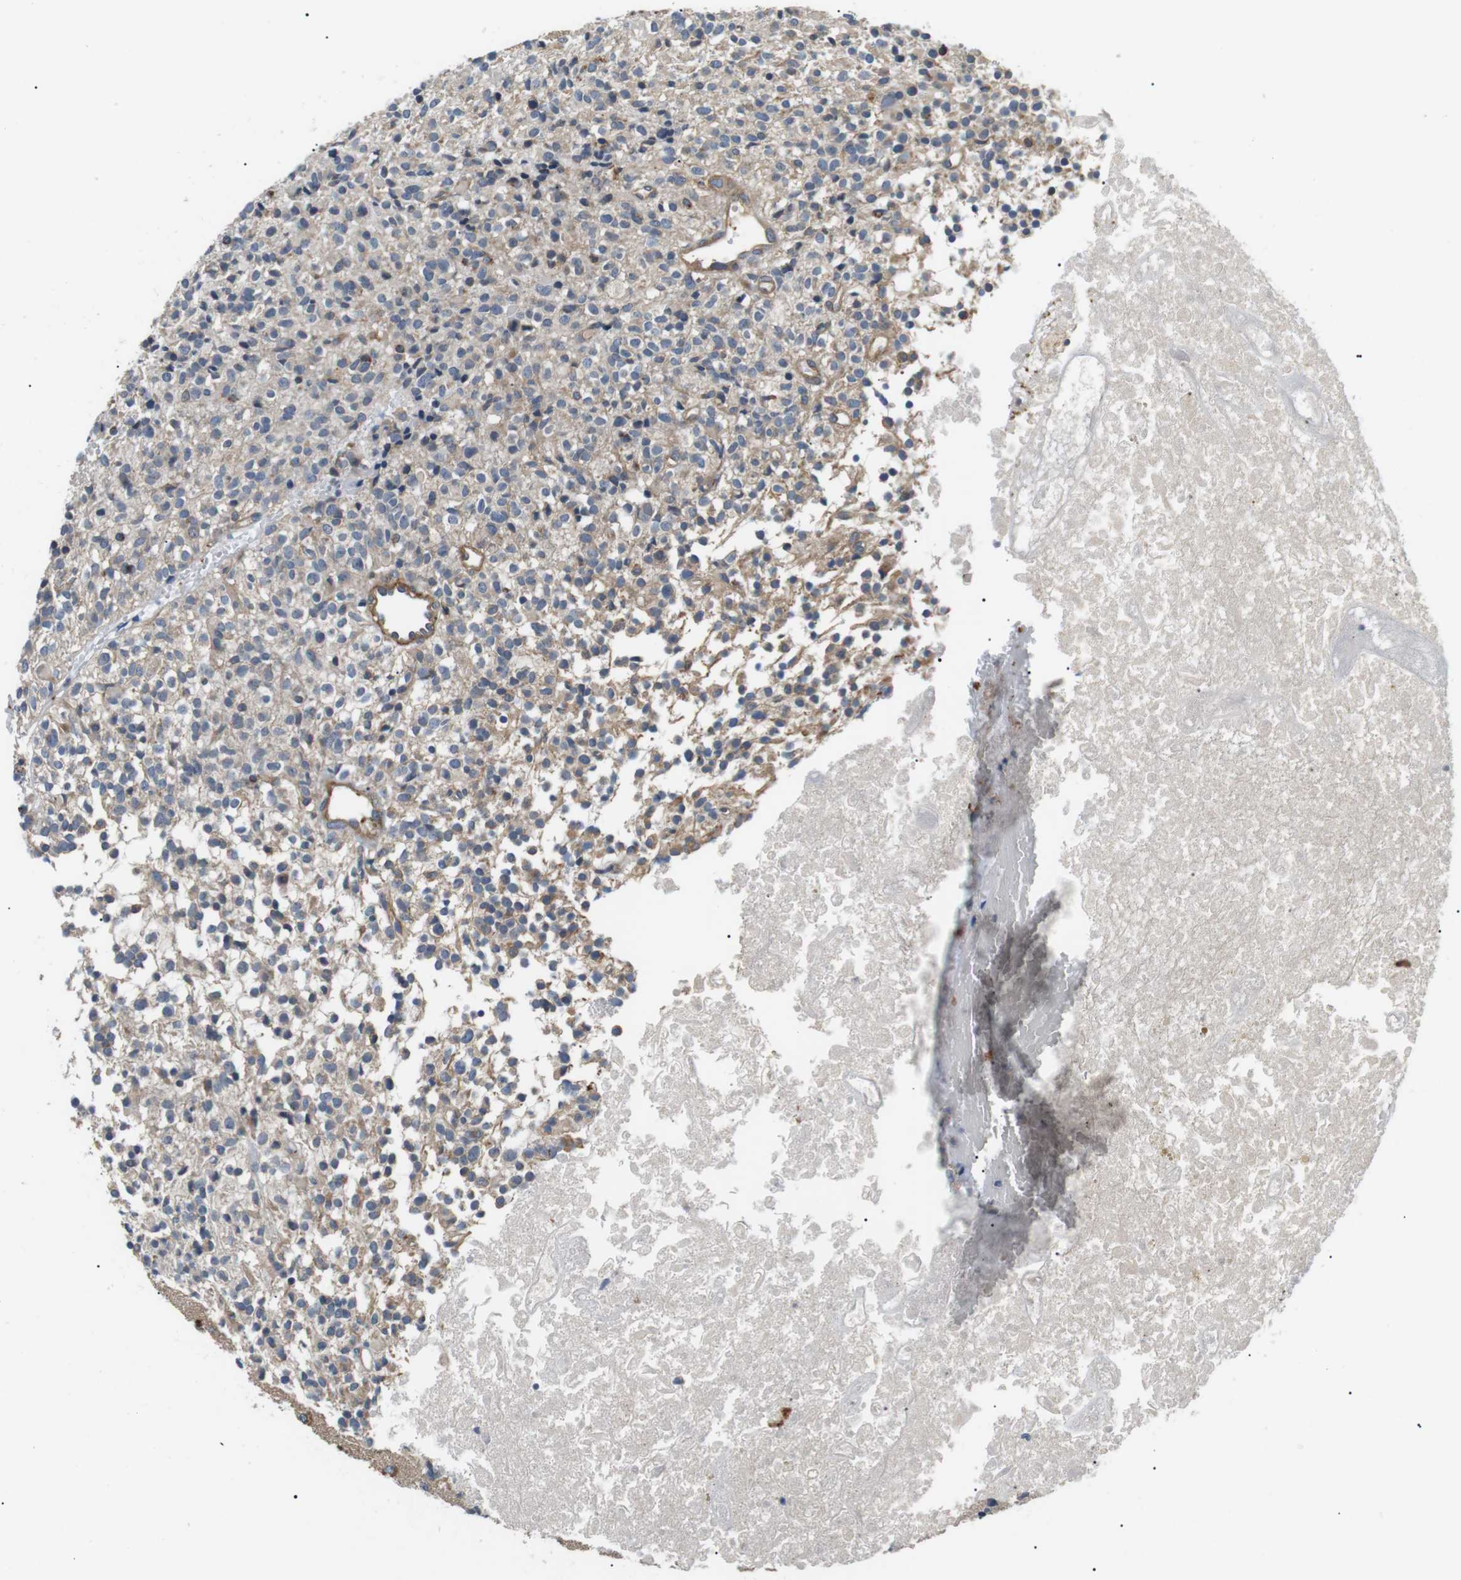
{"staining": {"intensity": "moderate", "quantity": "<25%", "location": "cytoplasmic/membranous"}, "tissue": "glioma", "cell_type": "Tumor cells", "image_type": "cancer", "snomed": [{"axis": "morphology", "description": "Glioma, malignant, High grade"}, {"axis": "topography", "description": "Brain"}], "caption": "This is an image of IHC staining of glioma, which shows moderate staining in the cytoplasmic/membranous of tumor cells.", "gene": "DIPK1A", "patient": {"sex": "female", "age": 59}}